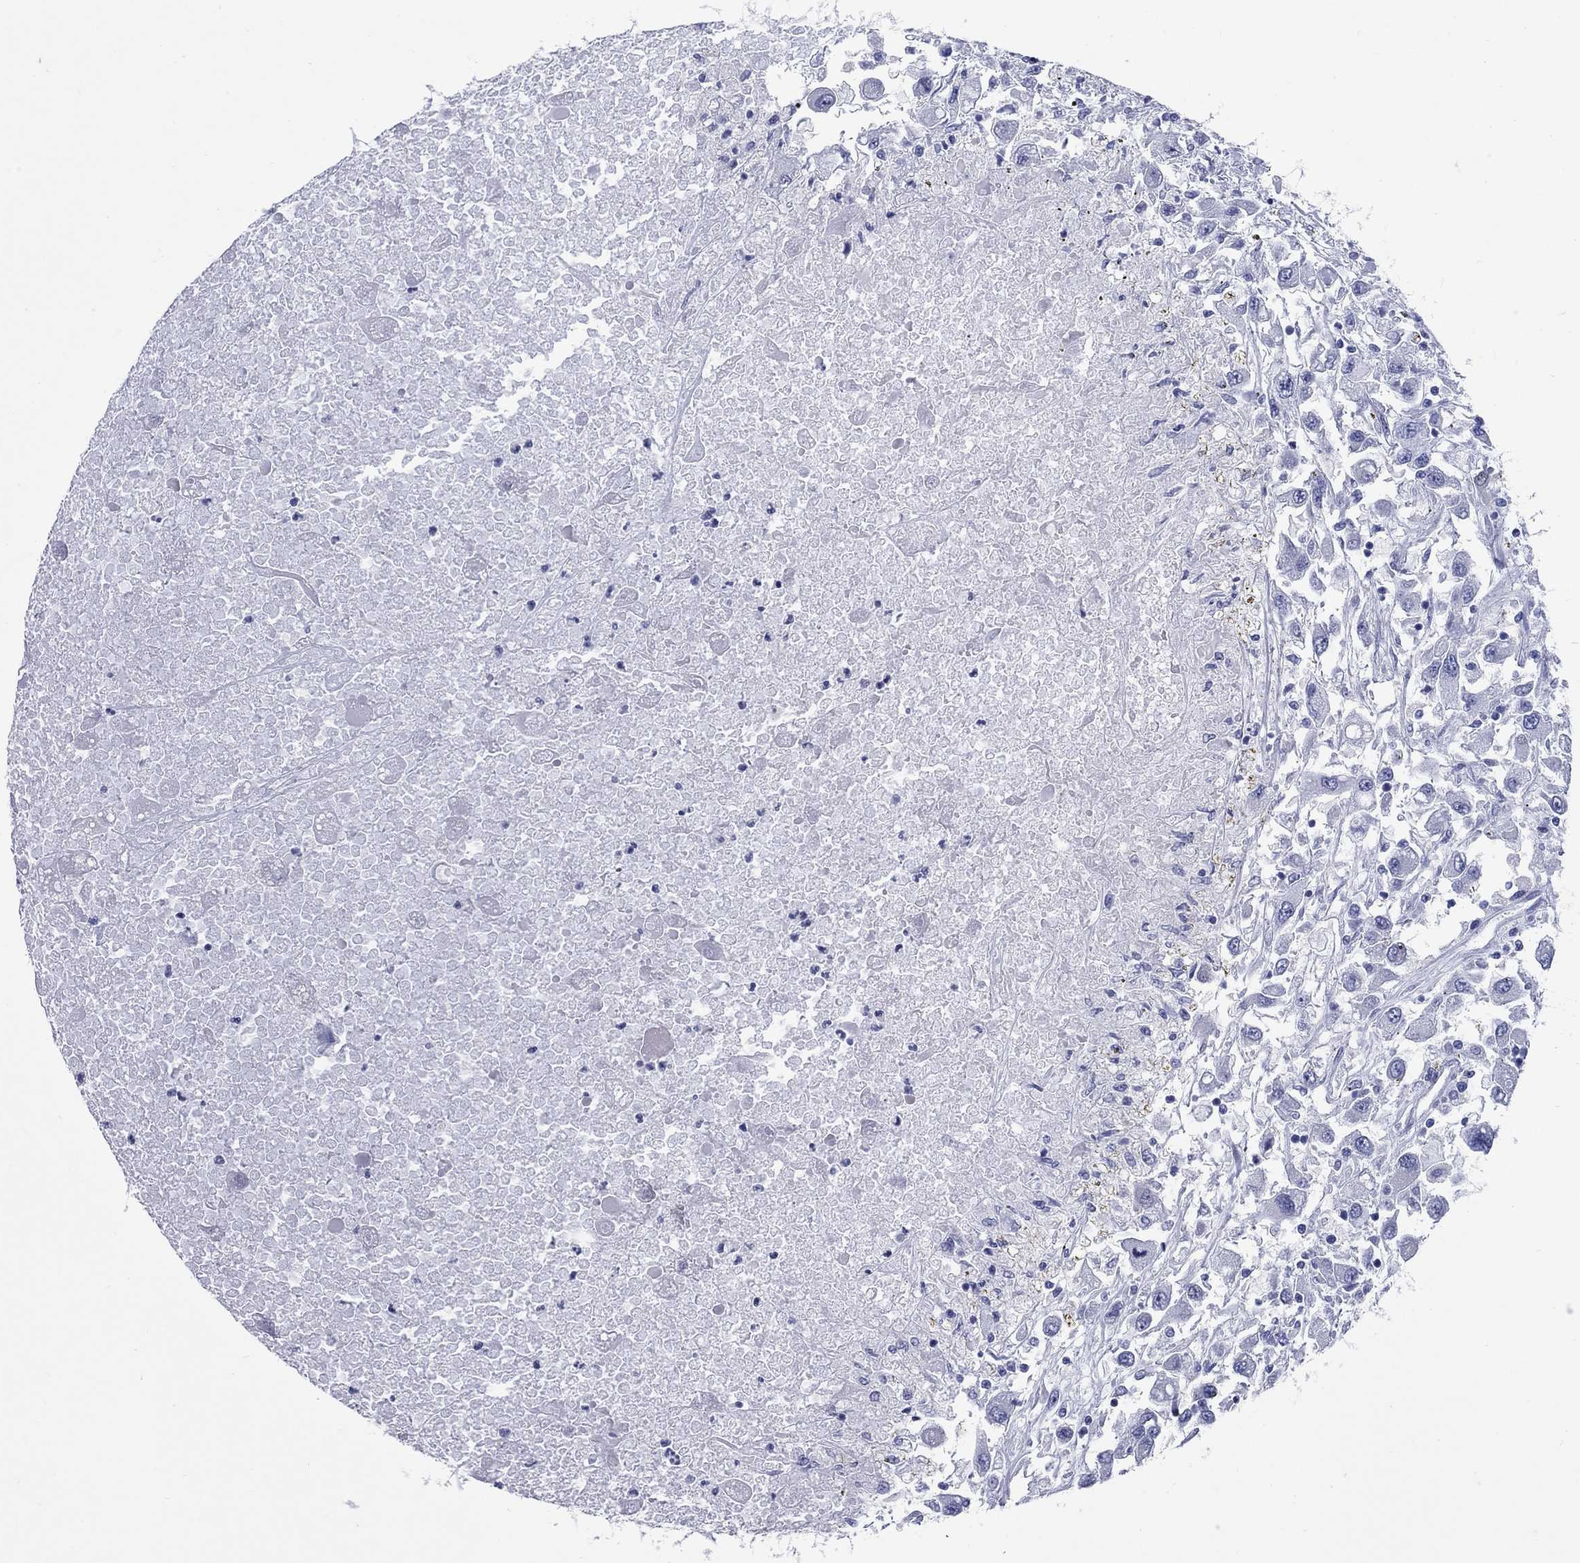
{"staining": {"intensity": "negative", "quantity": "none", "location": "none"}, "tissue": "renal cancer", "cell_type": "Tumor cells", "image_type": "cancer", "snomed": [{"axis": "morphology", "description": "Adenocarcinoma, NOS"}, {"axis": "topography", "description": "Kidney"}], "caption": "A high-resolution image shows immunohistochemistry (IHC) staining of renal cancer, which exhibits no significant positivity in tumor cells.", "gene": "CCNA1", "patient": {"sex": "female", "age": 67}}